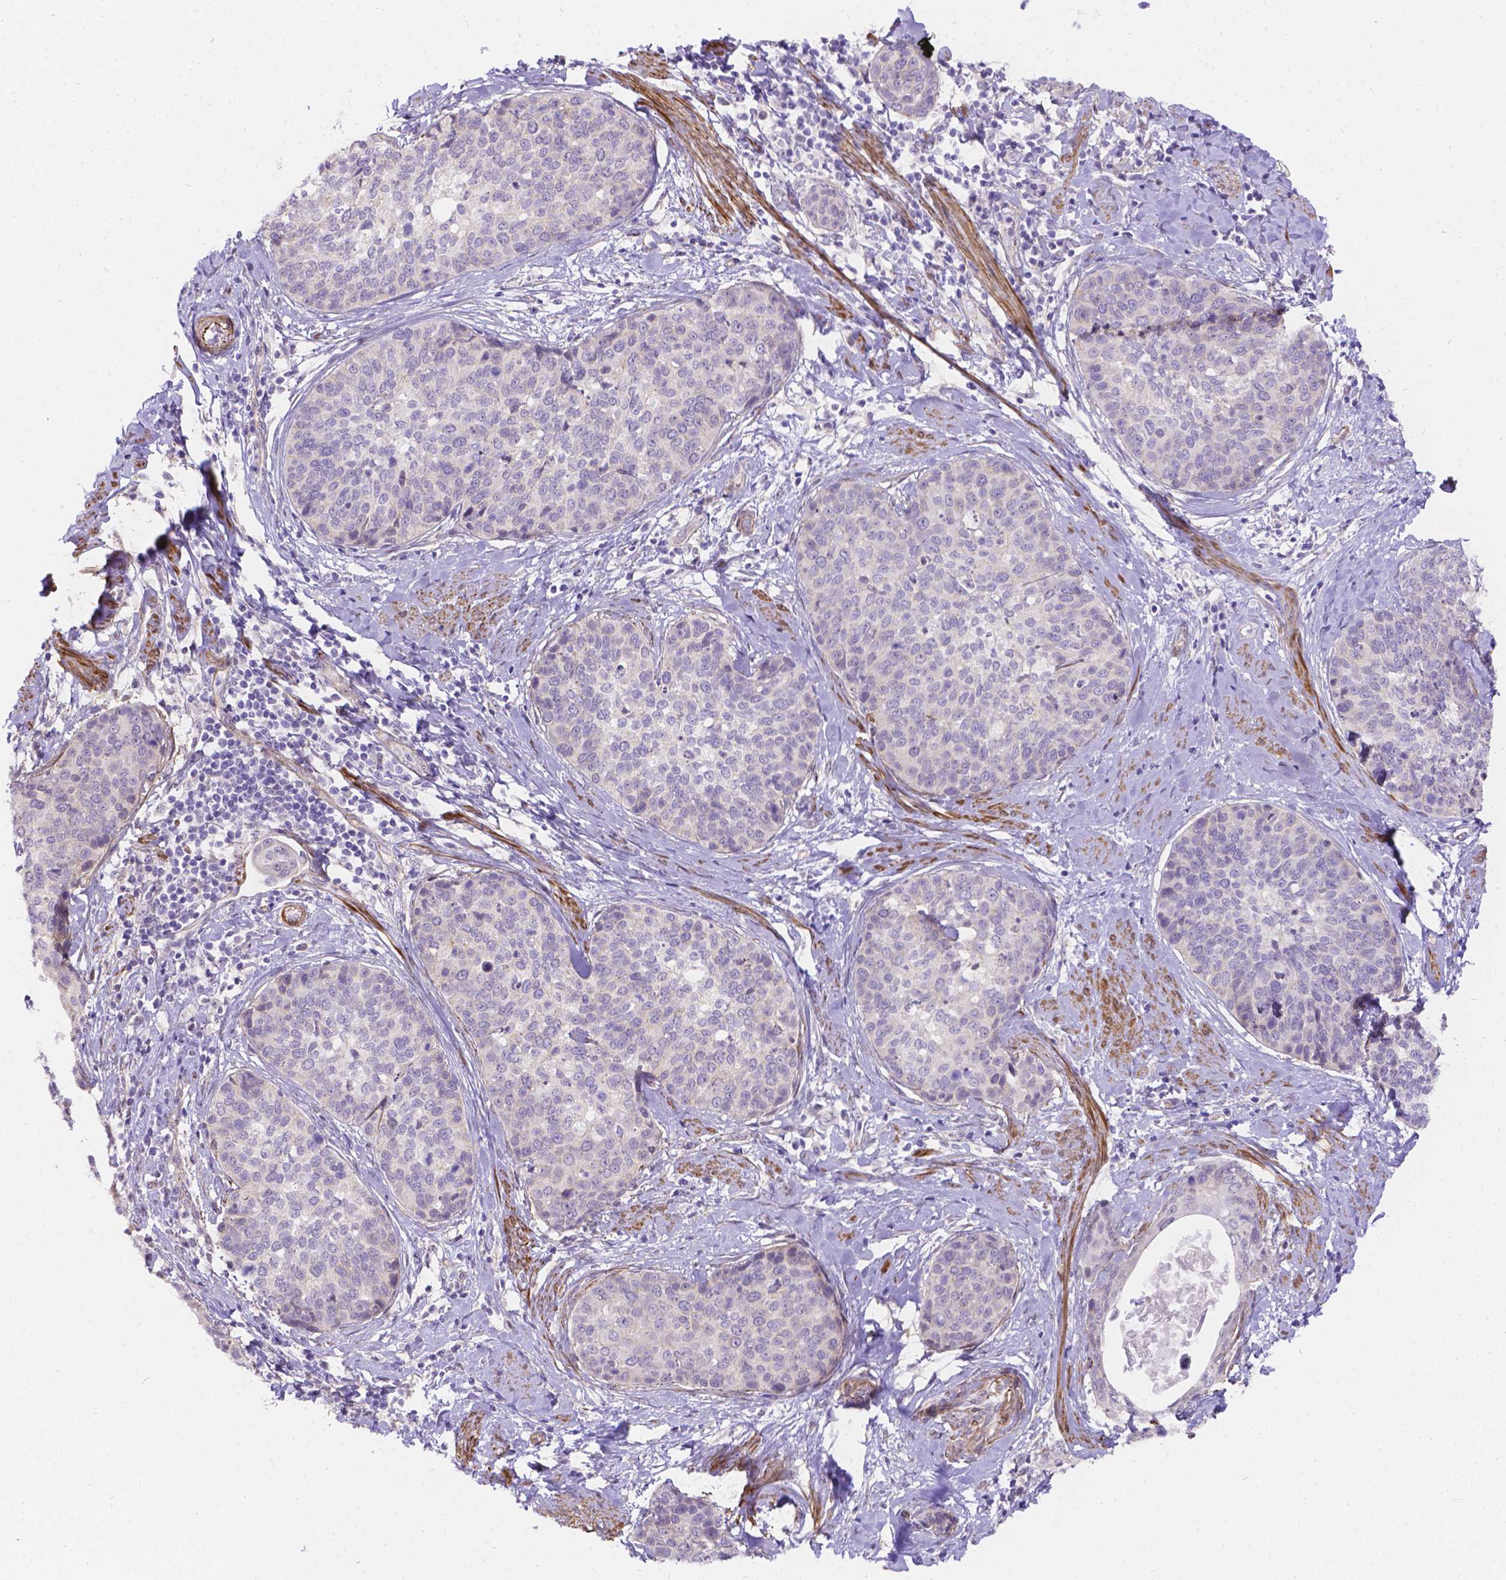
{"staining": {"intensity": "negative", "quantity": "none", "location": "none"}, "tissue": "cervical cancer", "cell_type": "Tumor cells", "image_type": "cancer", "snomed": [{"axis": "morphology", "description": "Squamous cell carcinoma, NOS"}, {"axis": "topography", "description": "Cervix"}], "caption": "Tumor cells are negative for protein expression in human cervical squamous cell carcinoma.", "gene": "PALS1", "patient": {"sex": "female", "age": 69}}